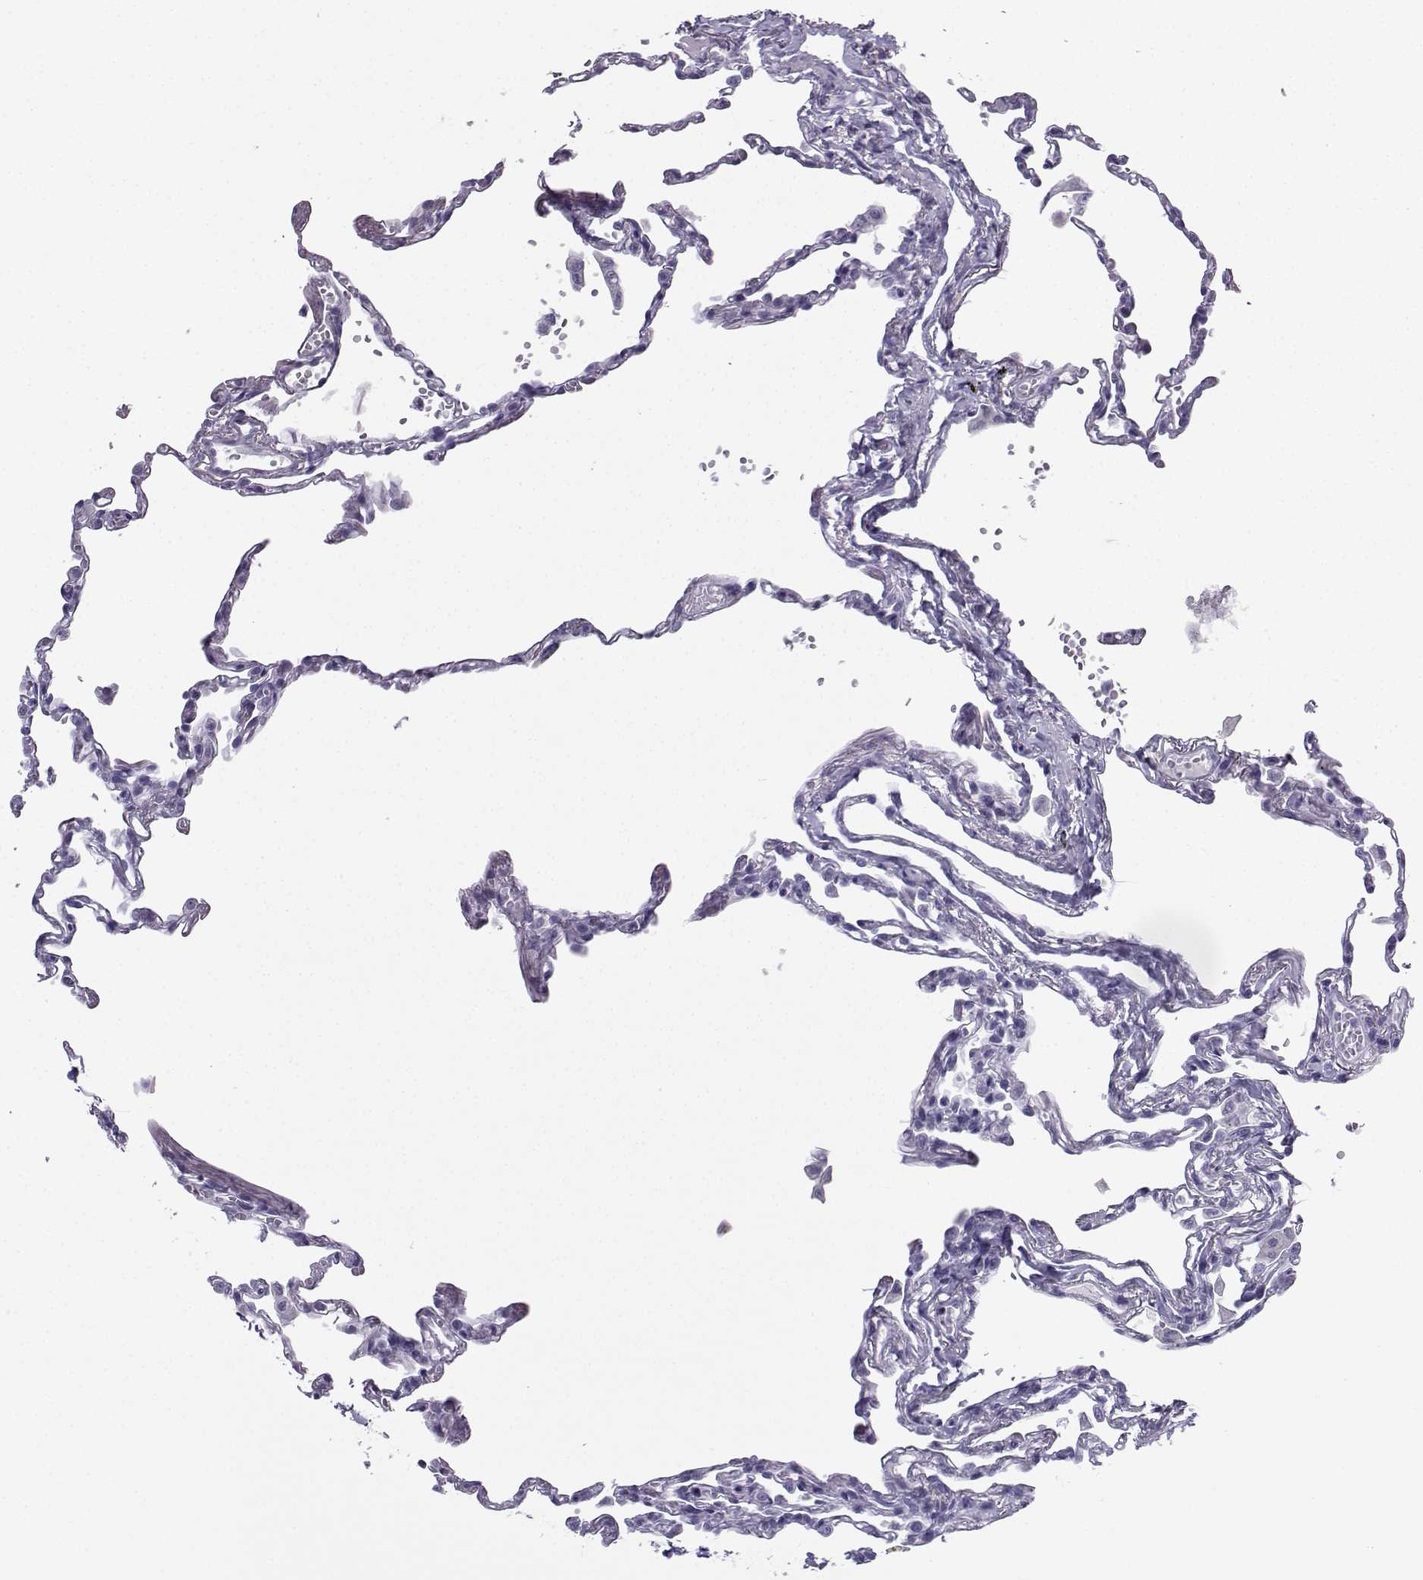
{"staining": {"intensity": "negative", "quantity": "none", "location": "none"}, "tissue": "lung", "cell_type": "Alveolar cells", "image_type": "normal", "snomed": [{"axis": "morphology", "description": "Normal tissue, NOS"}, {"axis": "topography", "description": "Lung"}], "caption": "This is an IHC image of normal lung. There is no positivity in alveolar cells.", "gene": "NEFL", "patient": {"sex": "male", "age": 78}}